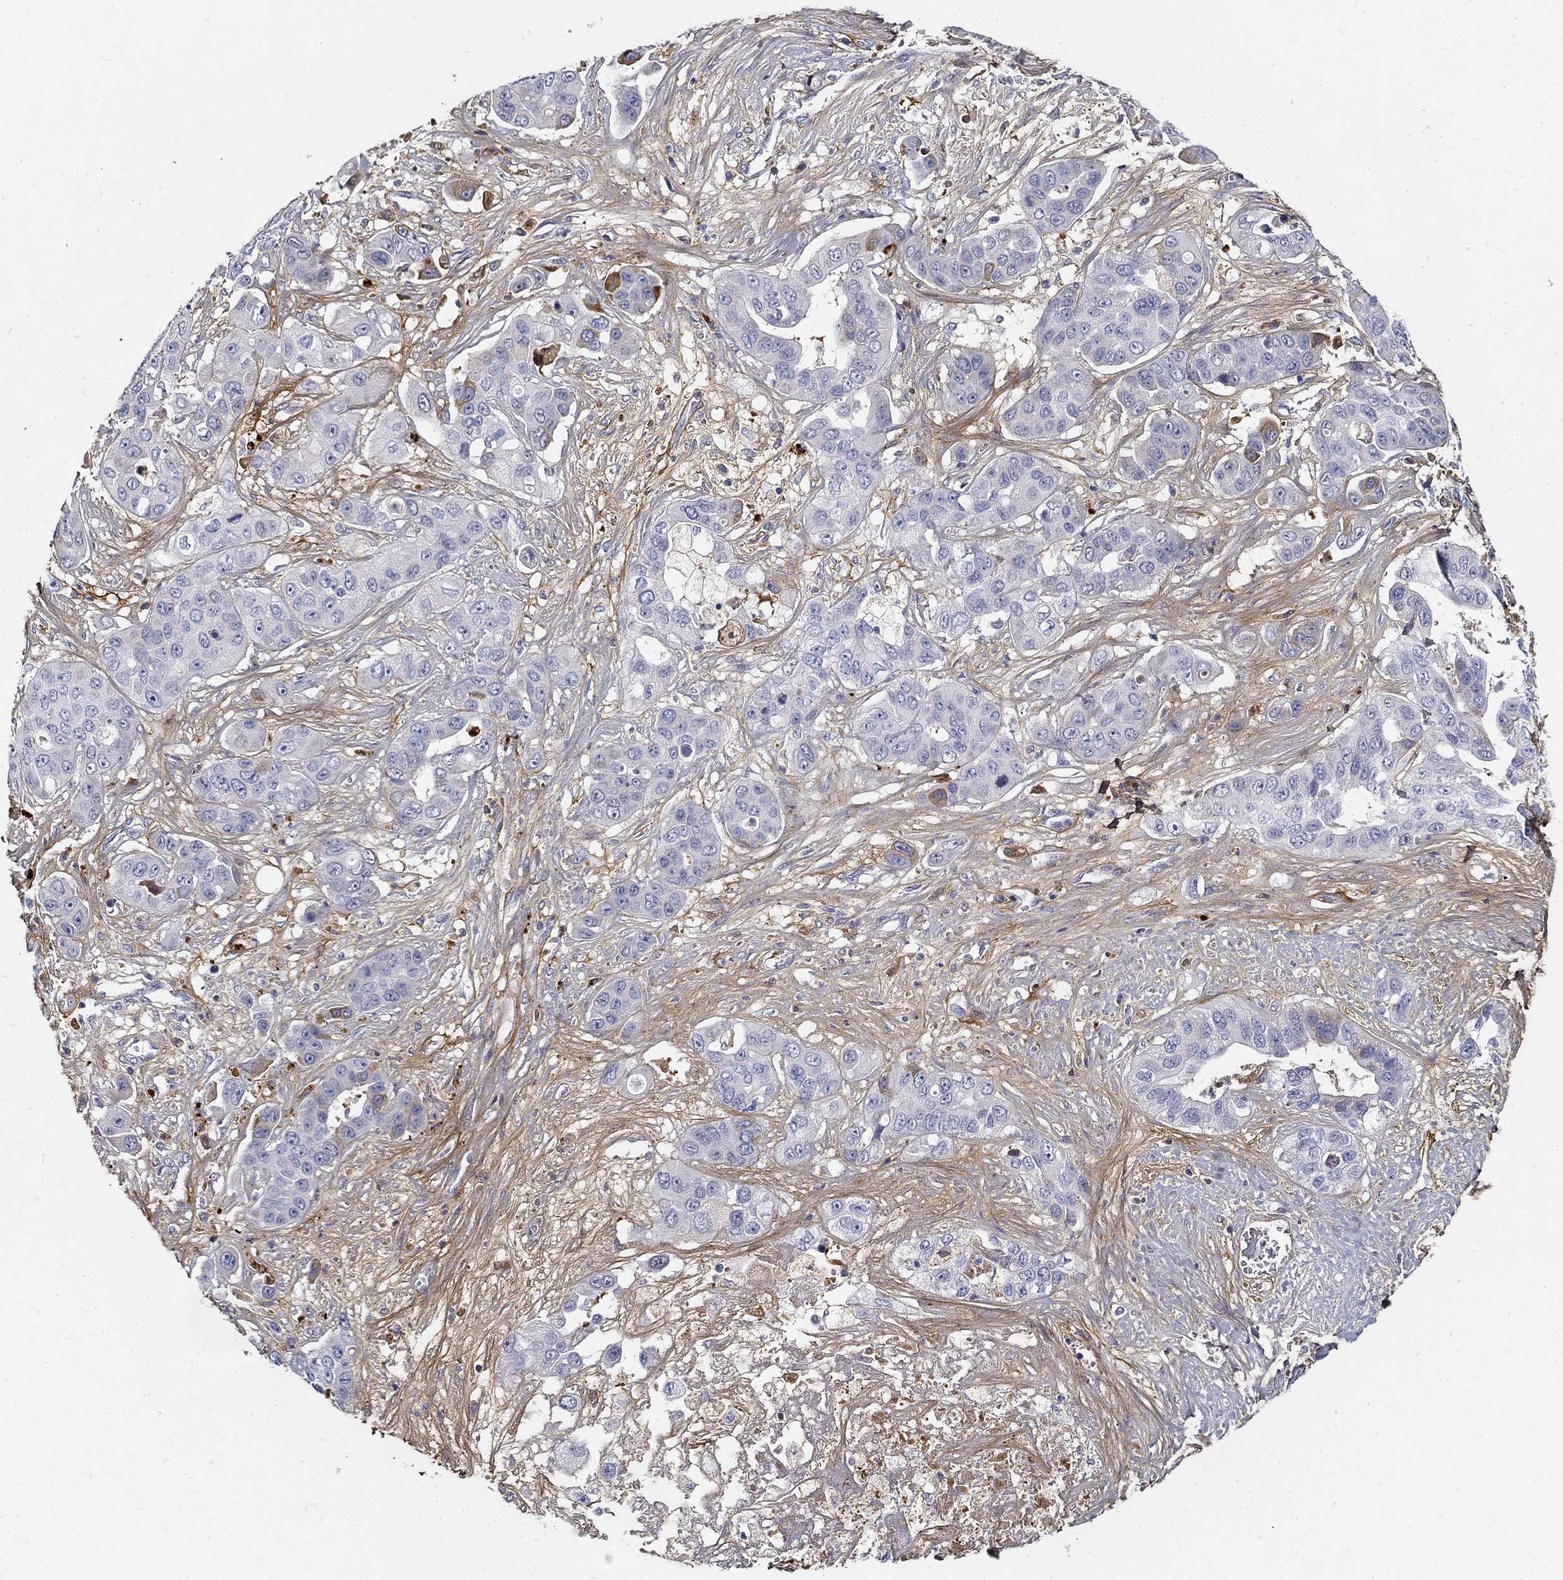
{"staining": {"intensity": "strong", "quantity": "25%-75%", "location": "cytoplasmic/membranous"}, "tissue": "liver cancer", "cell_type": "Tumor cells", "image_type": "cancer", "snomed": [{"axis": "morphology", "description": "Cholangiocarcinoma"}, {"axis": "topography", "description": "Liver"}], "caption": "A high amount of strong cytoplasmic/membranous expression is appreciated in about 25%-75% of tumor cells in liver cancer tissue.", "gene": "TGFBI", "patient": {"sex": "female", "age": 52}}